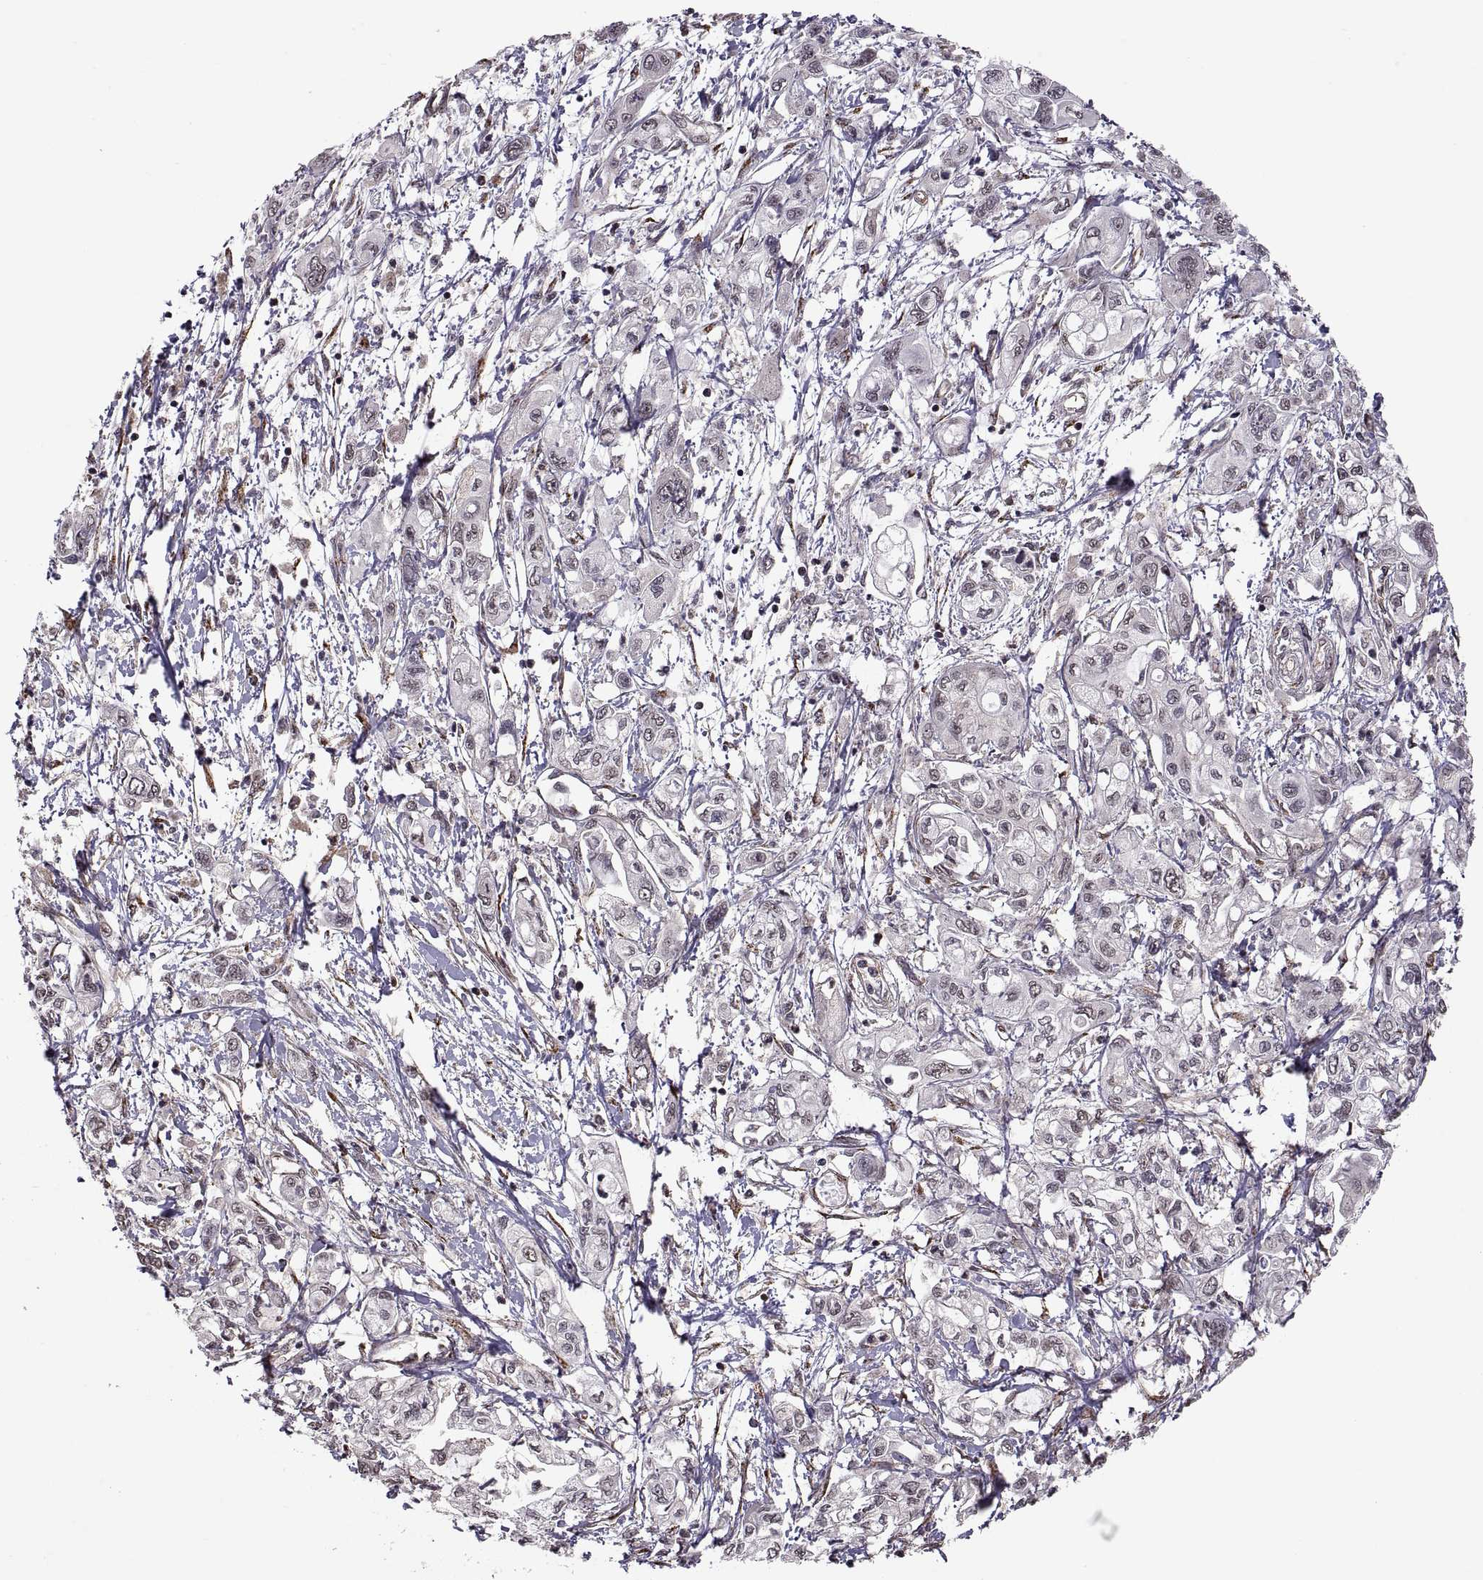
{"staining": {"intensity": "negative", "quantity": "none", "location": "none"}, "tissue": "pancreatic cancer", "cell_type": "Tumor cells", "image_type": "cancer", "snomed": [{"axis": "morphology", "description": "Adenocarcinoma, NOS"}, {"axis": "topography", "description": "Pancreas"}], "caption": "Image shows no protein positivity in tumor cells of pancreatic cancer tissue.", "gene": "ARRB1", "patient": {"sex": "male", "age": 54}}